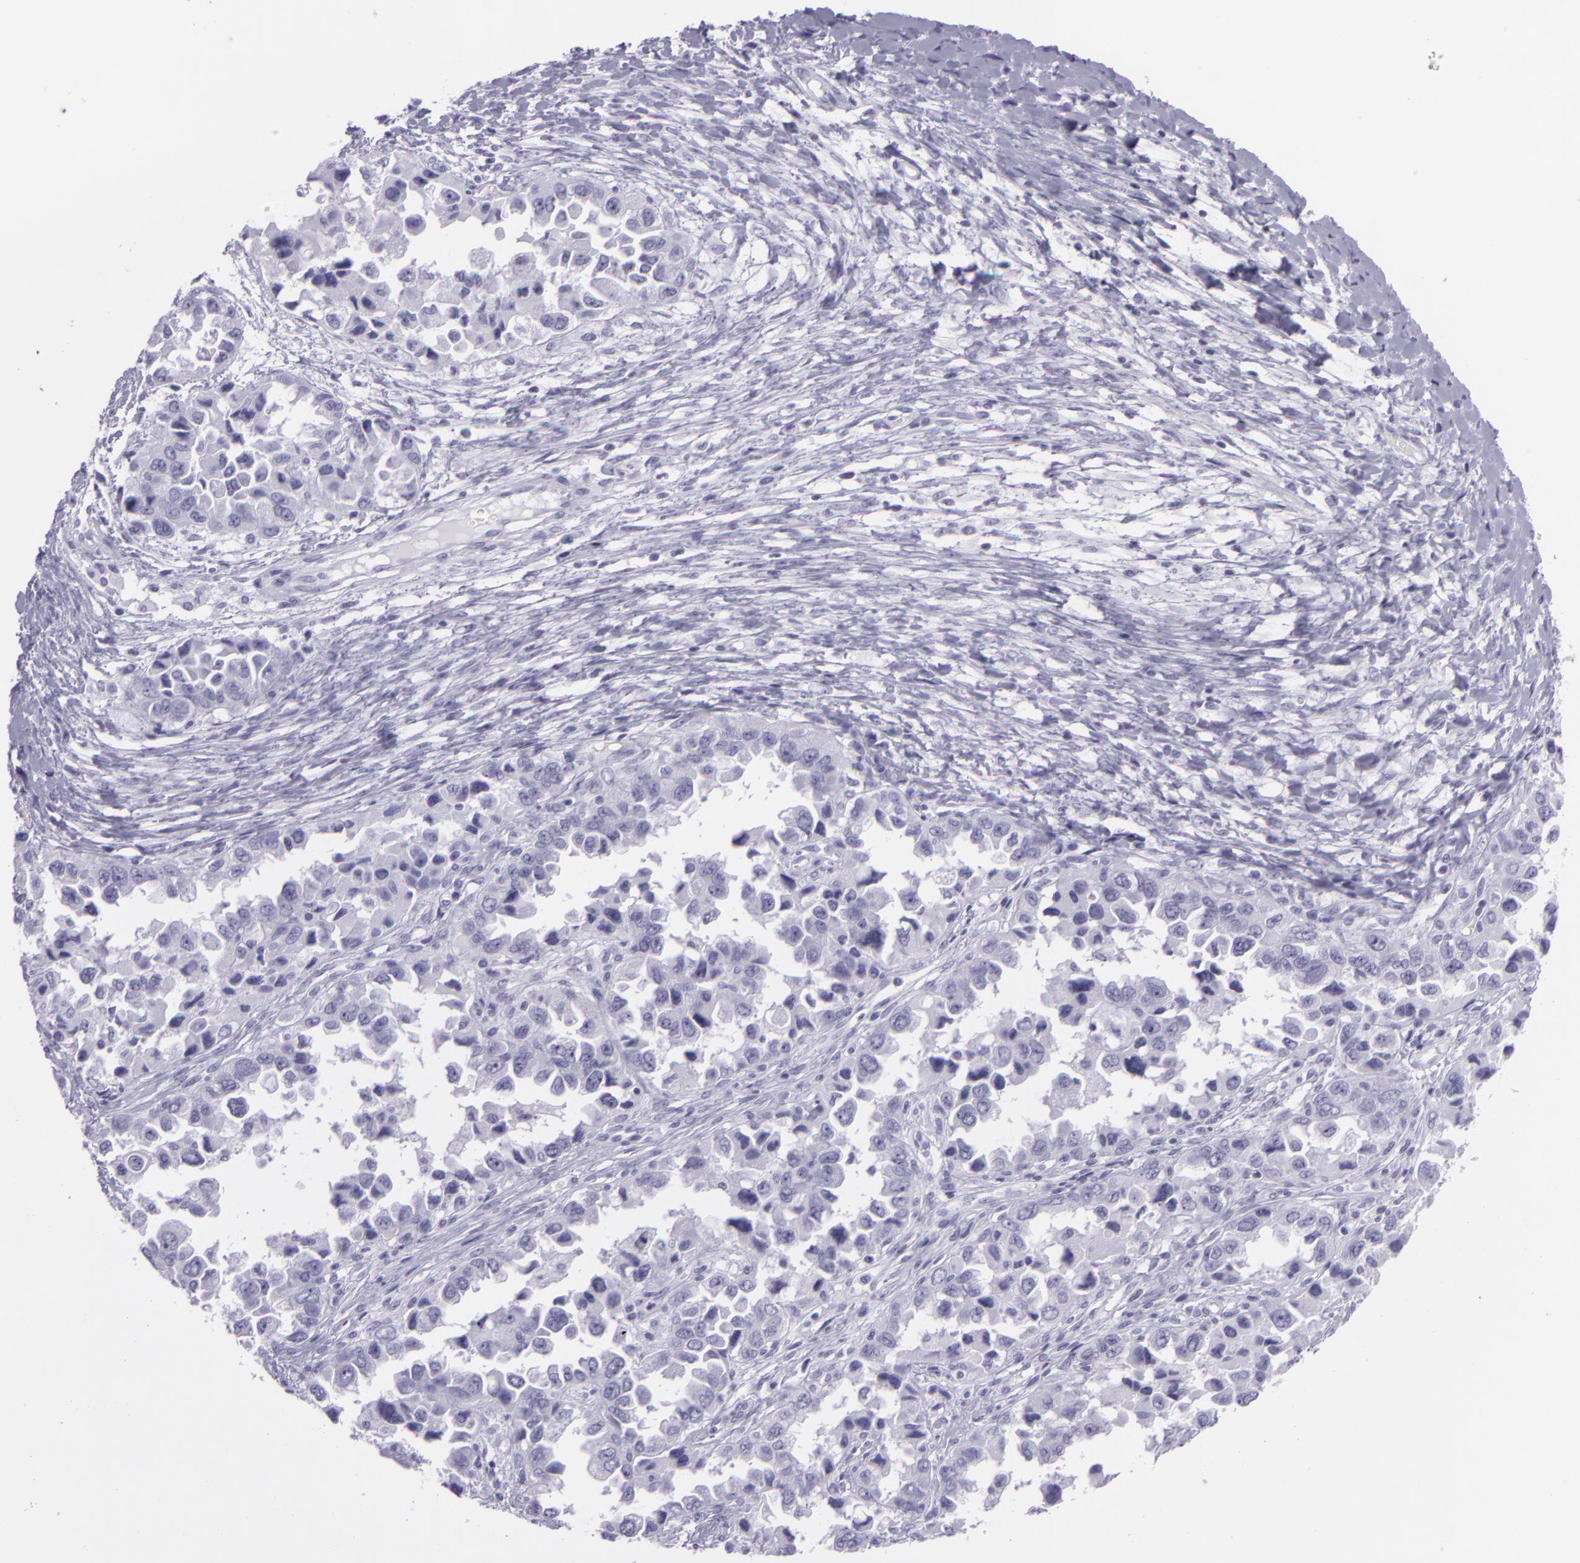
{"staining": {"intensity": "negative", "quantity": "none", "location": "none"}, "tissue": "ovarian cancer", "cell_type": "Tumor cells", "image_type": "cancer", "snomed": [{"axis": "morphology", "description": "Cystadenocarcinoma, serous, NOS"}, {"axis": "topography", "description": "Ovary"}], "caption": "Serous cystadenocarcinoma (ovarian) was stained to show a protein in brown. There is no significant positivity in tumor cells.", "gene": "MUC6", "patient": {"sex": "female", "age": 84}}